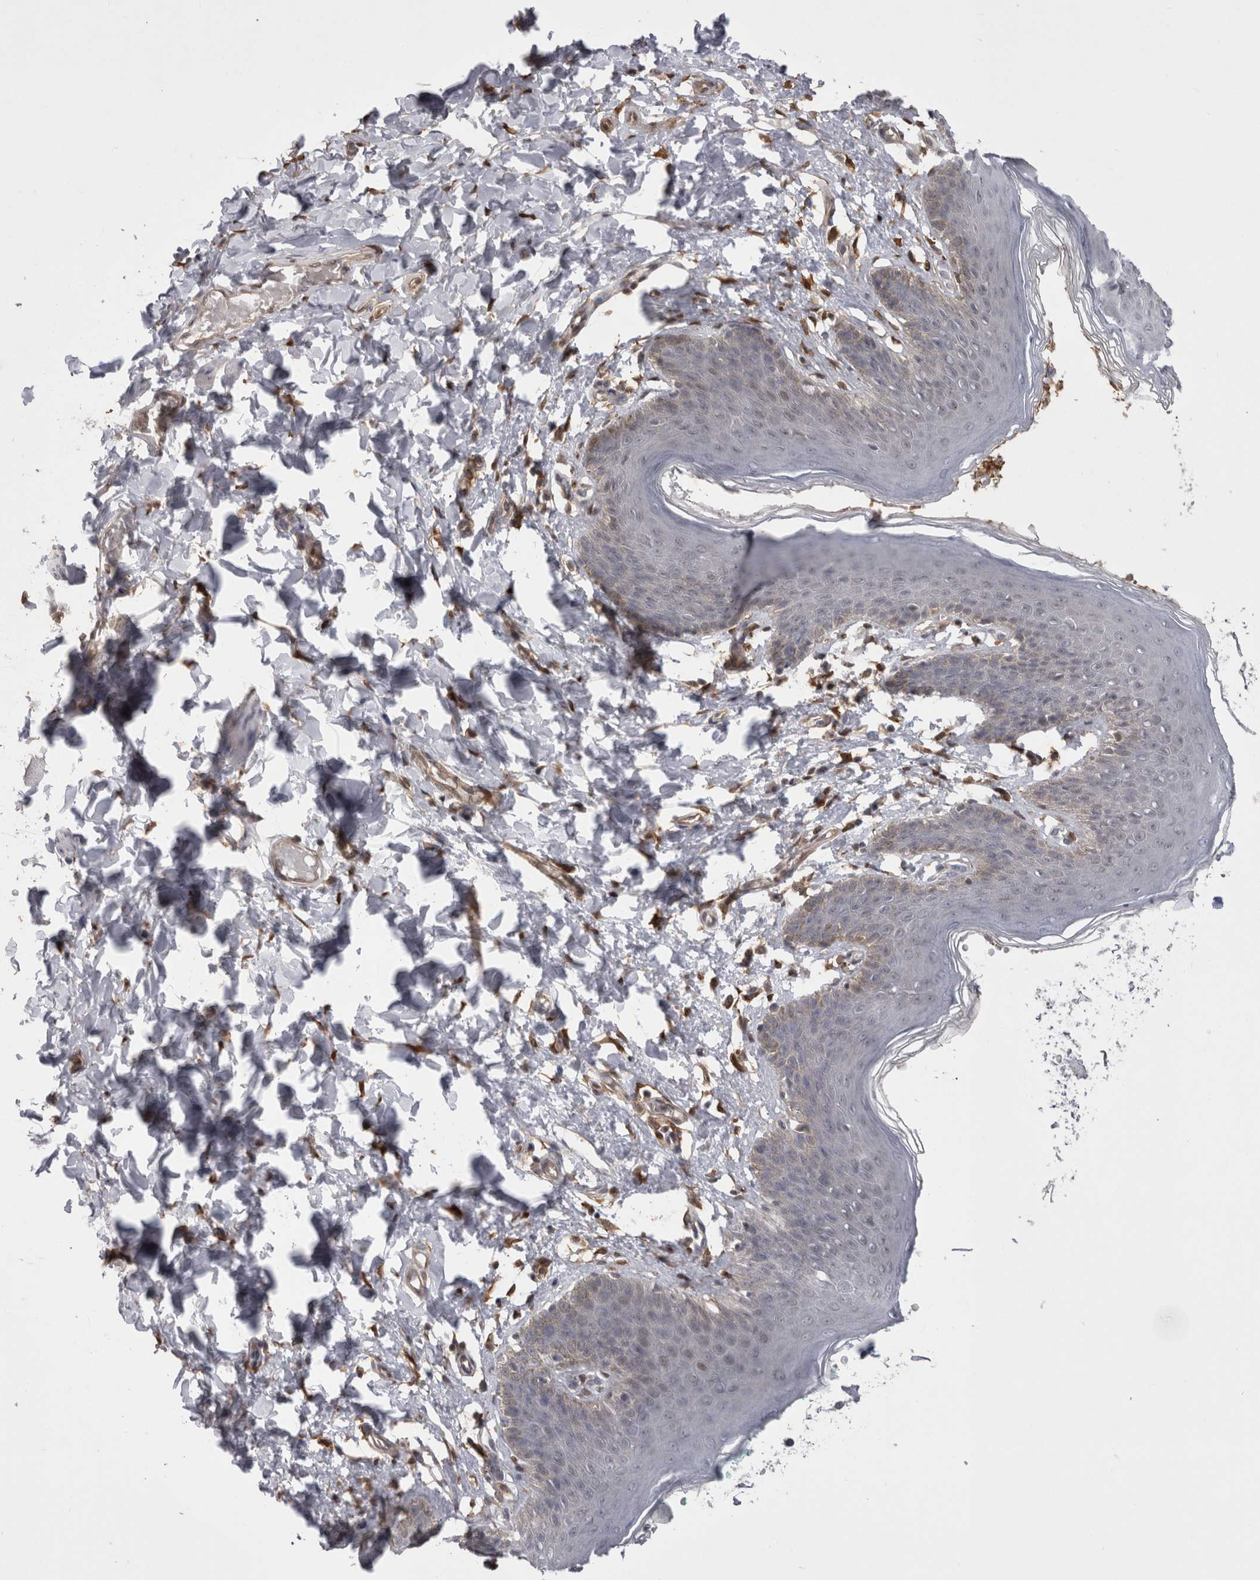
{"staining": {"intensity": "weak", "quantity": "<25%", "location": "cytoplasmic/membranous"}, "tissue": "skin", "cell_type": "Epidermal cells", "image_type": "normal", "snomed": [{"axis": "morphology", "description": "Normal tissue, NOS"}, {"axis": "topography", "description": "Vulva"}], "caption": "Immunohistochemistry histopathology image of unremarkable skin stained for a protein (brown), which displays no positivity in epidermal cells.", "gene": "CHIC1", "patient": {"sex": "female", "age": 66}}